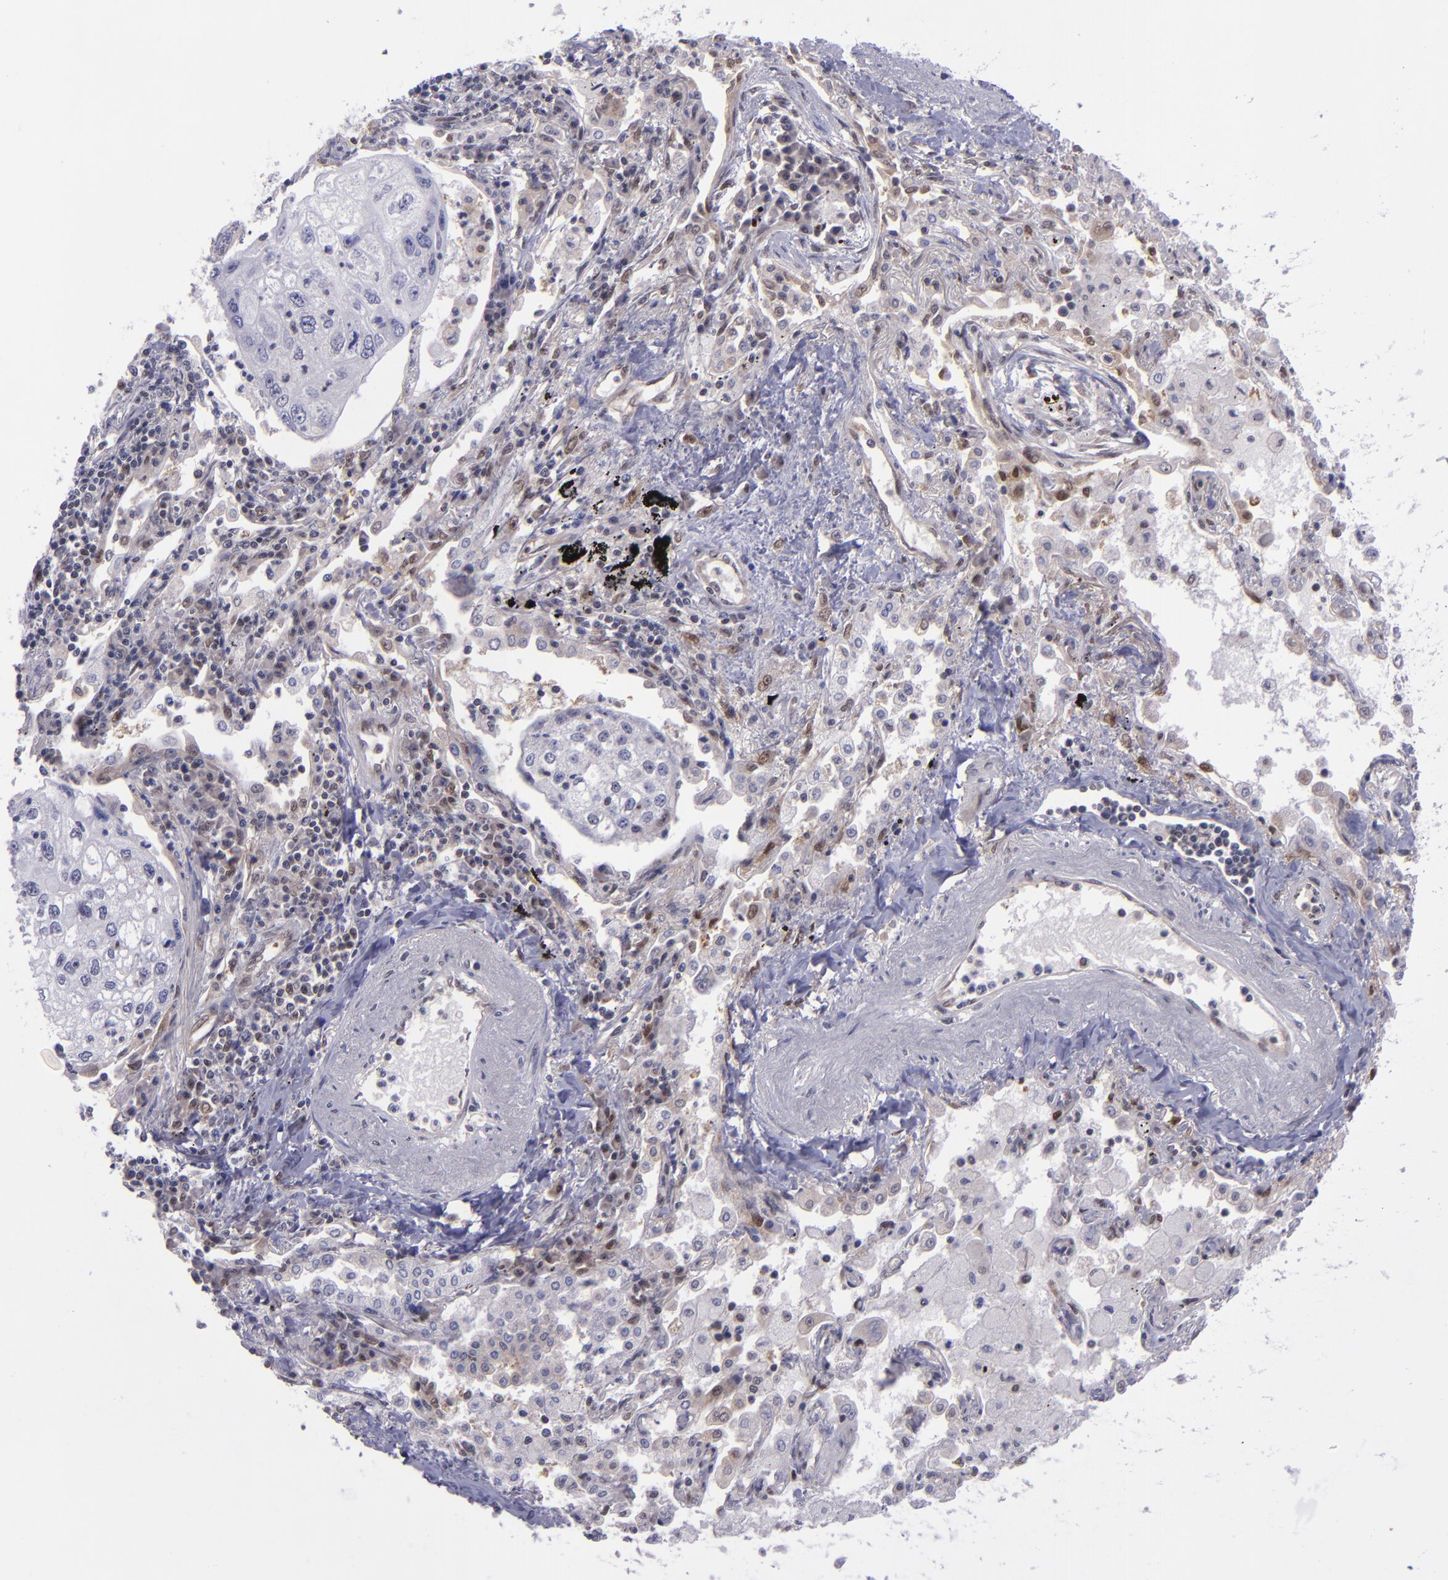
{"staining": {"intensity": "weak", "quantity": "<25%", "location": "cytoplasmic/membranous,nuclear"}, "tissue": "lung cancer", "cell_type": "Tumor cells", "image_type": "cancer", "snomed": [{"axis": "morphology", "description": "Squamous cell carcinoma, NOS"}, {"axis": "topography", "description": "Lung"}], "caption": "Immunohistochemistry photomicrograph of human squamous cell carcinoma (lung) stained for a protein (brown), which displays no positivity in tumor cells.", "gene": "BAG1", "patient": {"sex": "male", "age": 75}}